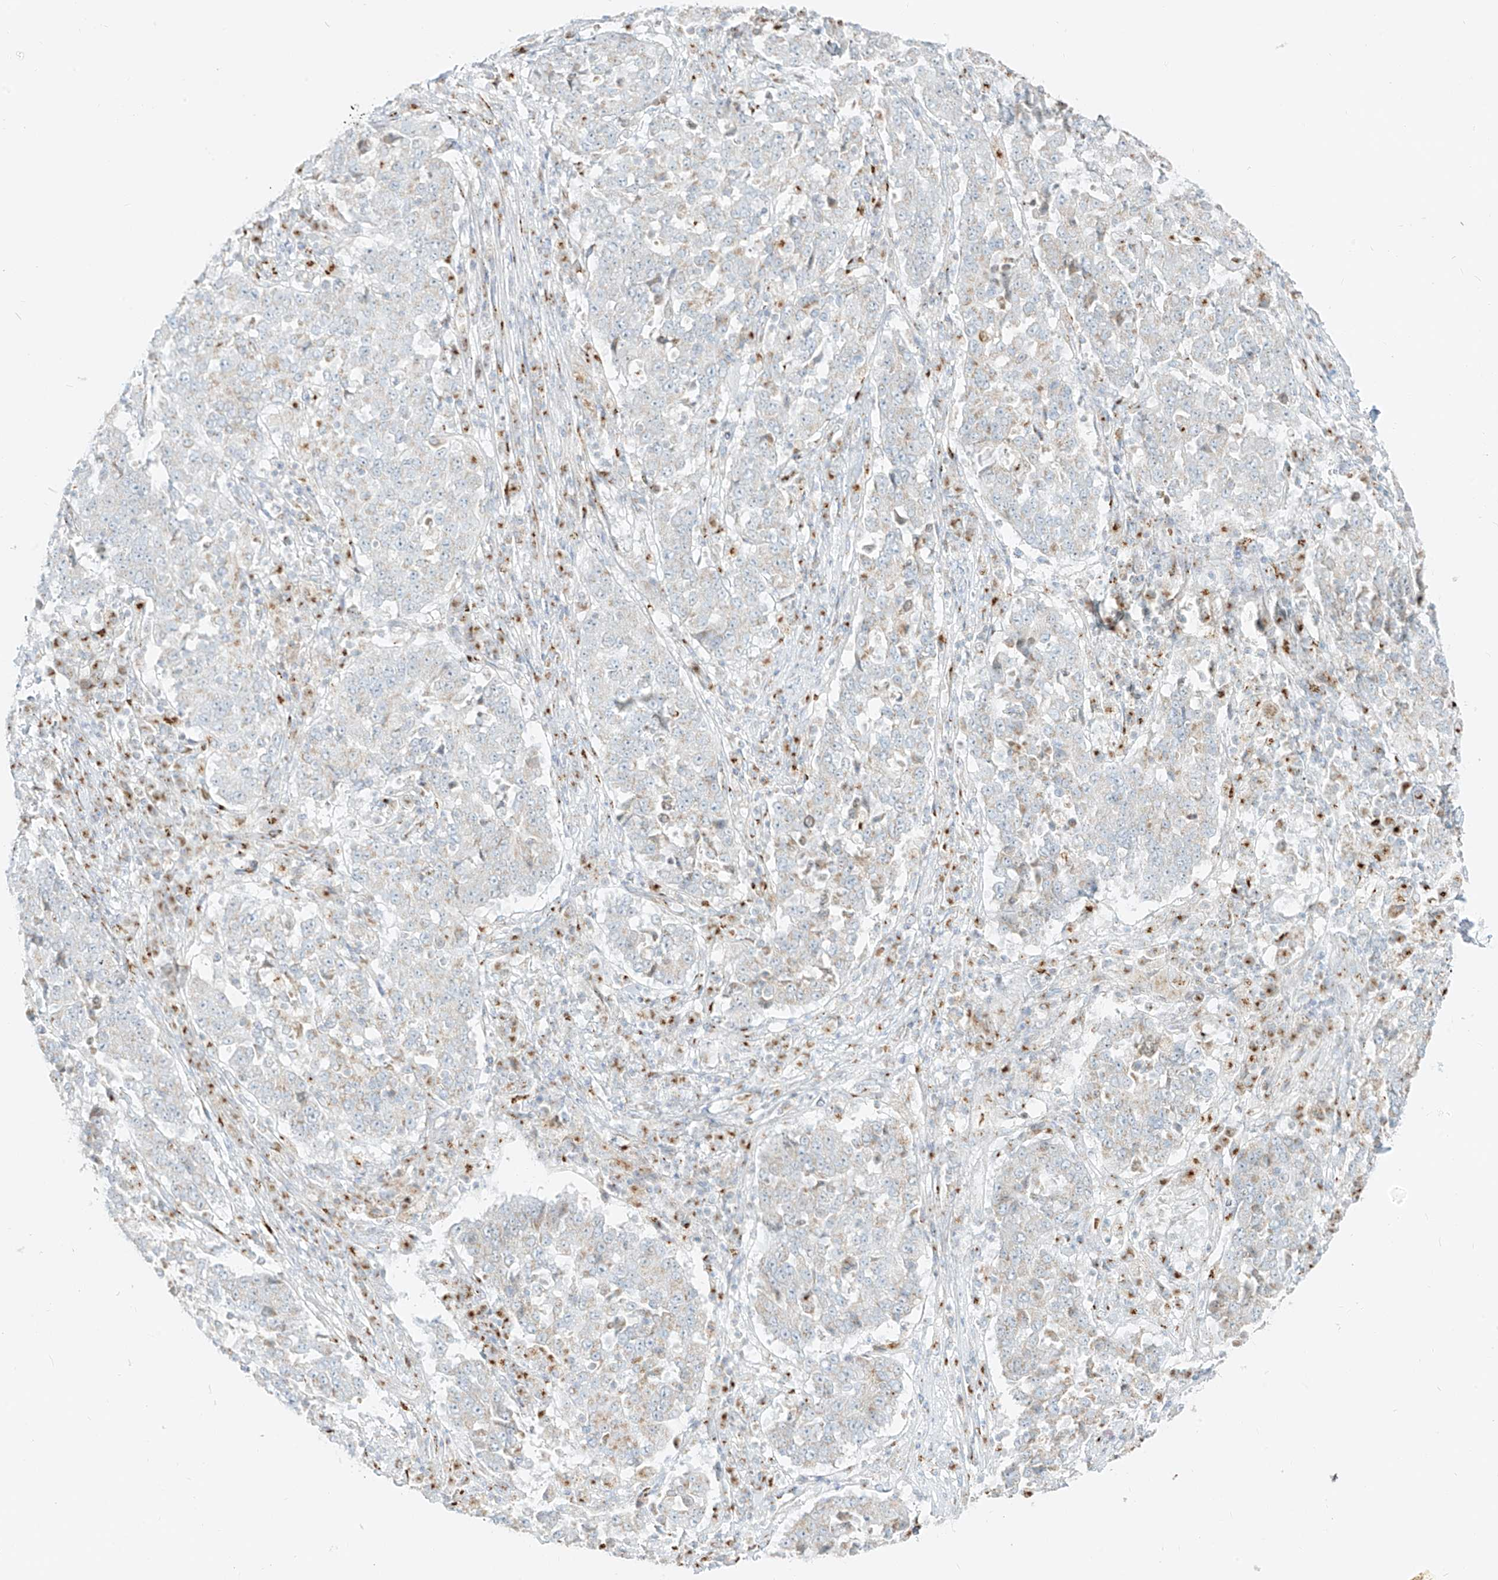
{"staining": {"intensity": "negative", "quantity": "none", "location": "none"}, "tissue": "stomach cancer", "cell_type": "Tumor cells", "image_type": "cancer", "snomed": [{"axis": "morphology", "description": "Adenocarcinoma, NOS"}, {"axis": "topography", "description": "Stomach"}], "caption": "High power microscopy histopathology image of an immunohistochemistry micrograph of stomach adenocarcinoma, revealing no significant expression in tumor cells. Brightfield microscopy of immunohistochemistry stained with DAB (brown) and hematoxylin (blue), captured at high magnification.", "gene": "TMEM87B", "patient": {"sex": "male", "age": 59}}